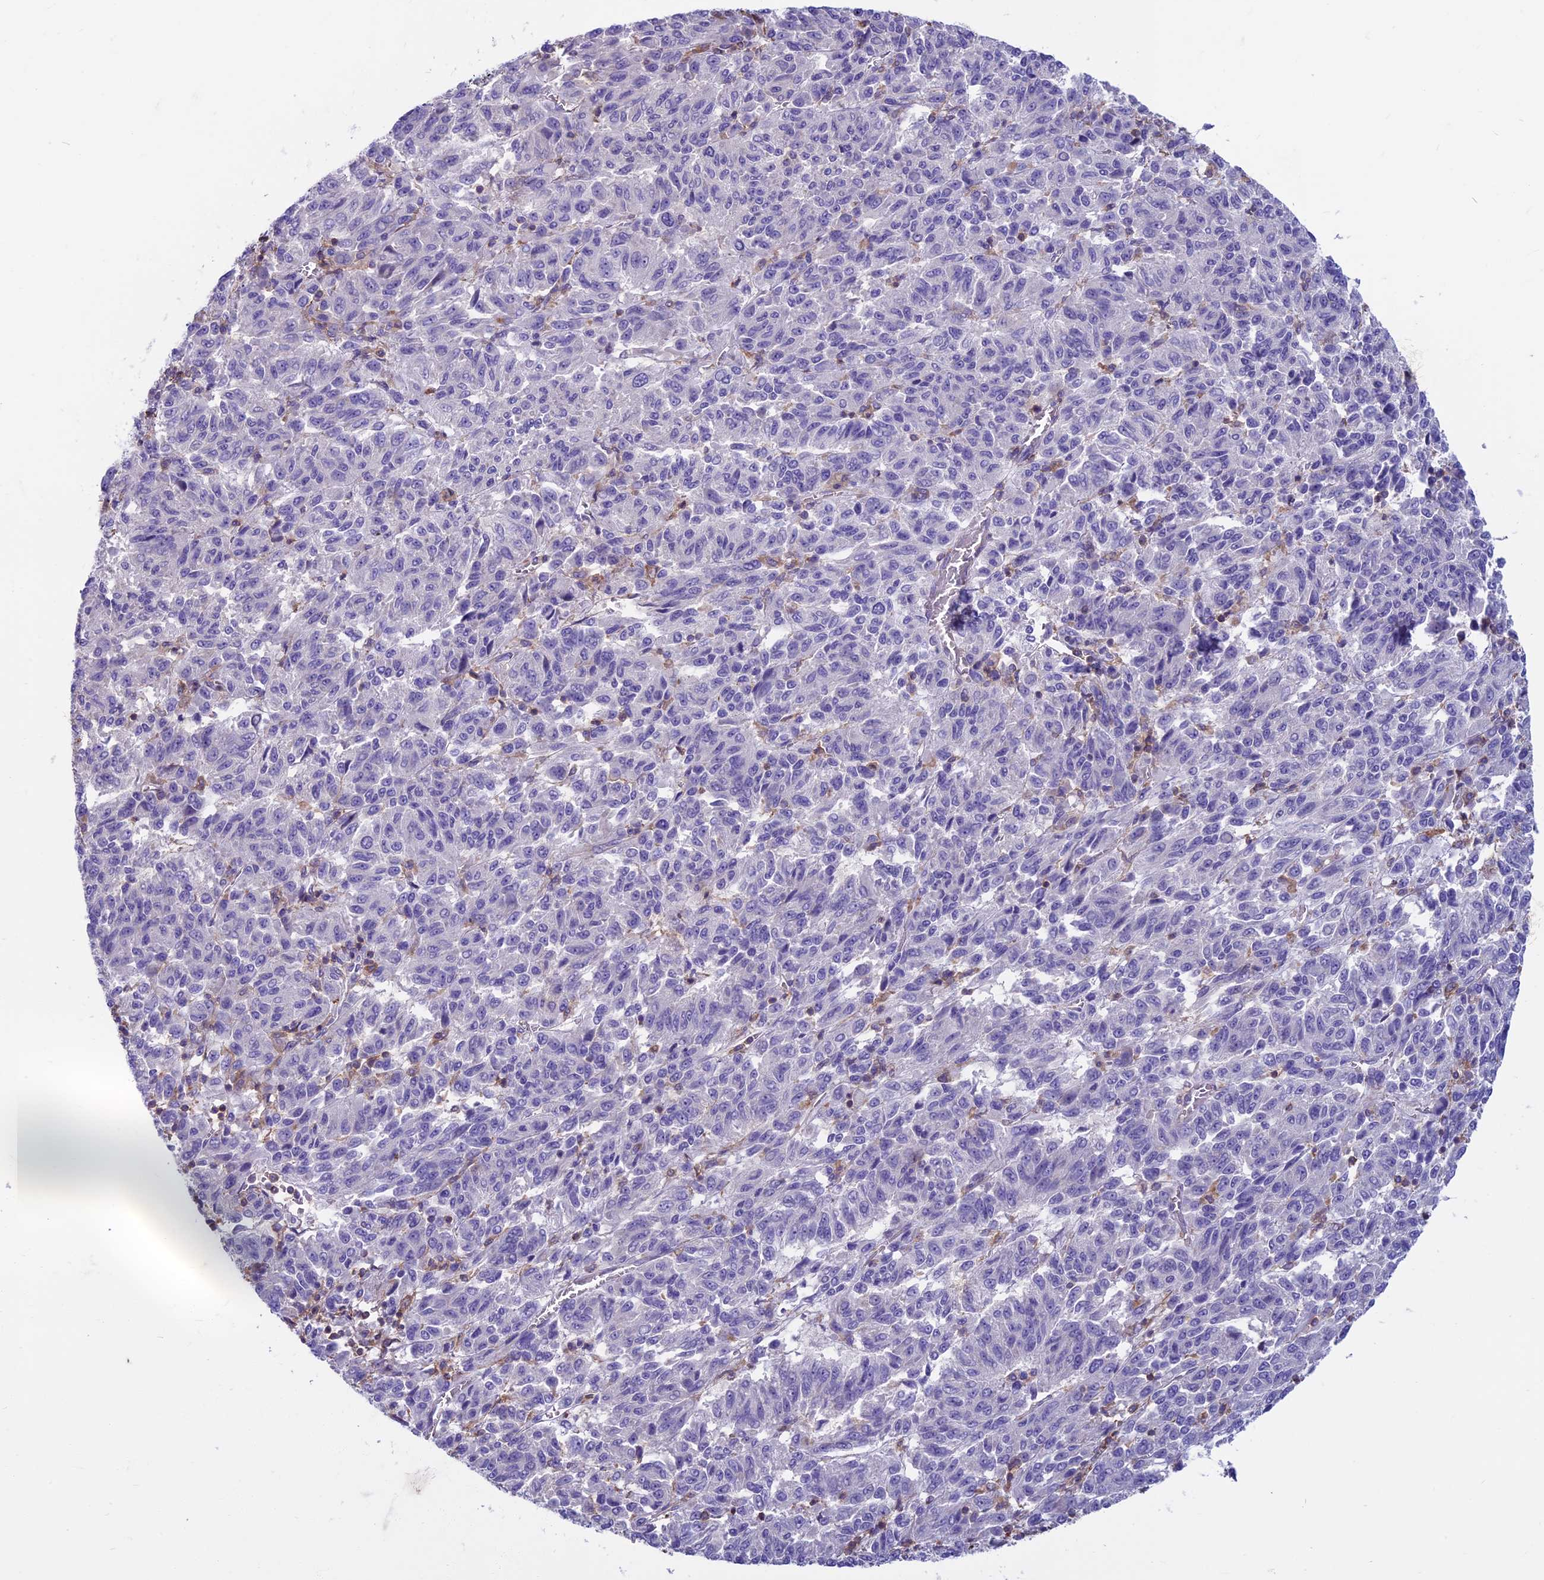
{"staining": {"intensity": "negative", "quantity": "none", "location": "none"}, "tissue": "melanoma", "cell_type": "Tumor cells", "image_type": "cancer", "snomed": [{"axis": "morphology", "description": "Malignant melanoma, Metastatic site"}, {"axis": "topography", "description": "Lung"}], "caption": "Photomicrograph shows no significant protein positivity in tumor cells of malignant melanoma (metastatic site).", "gene": "CDAN1", "patient": {"sex": "male", "age": 64}}